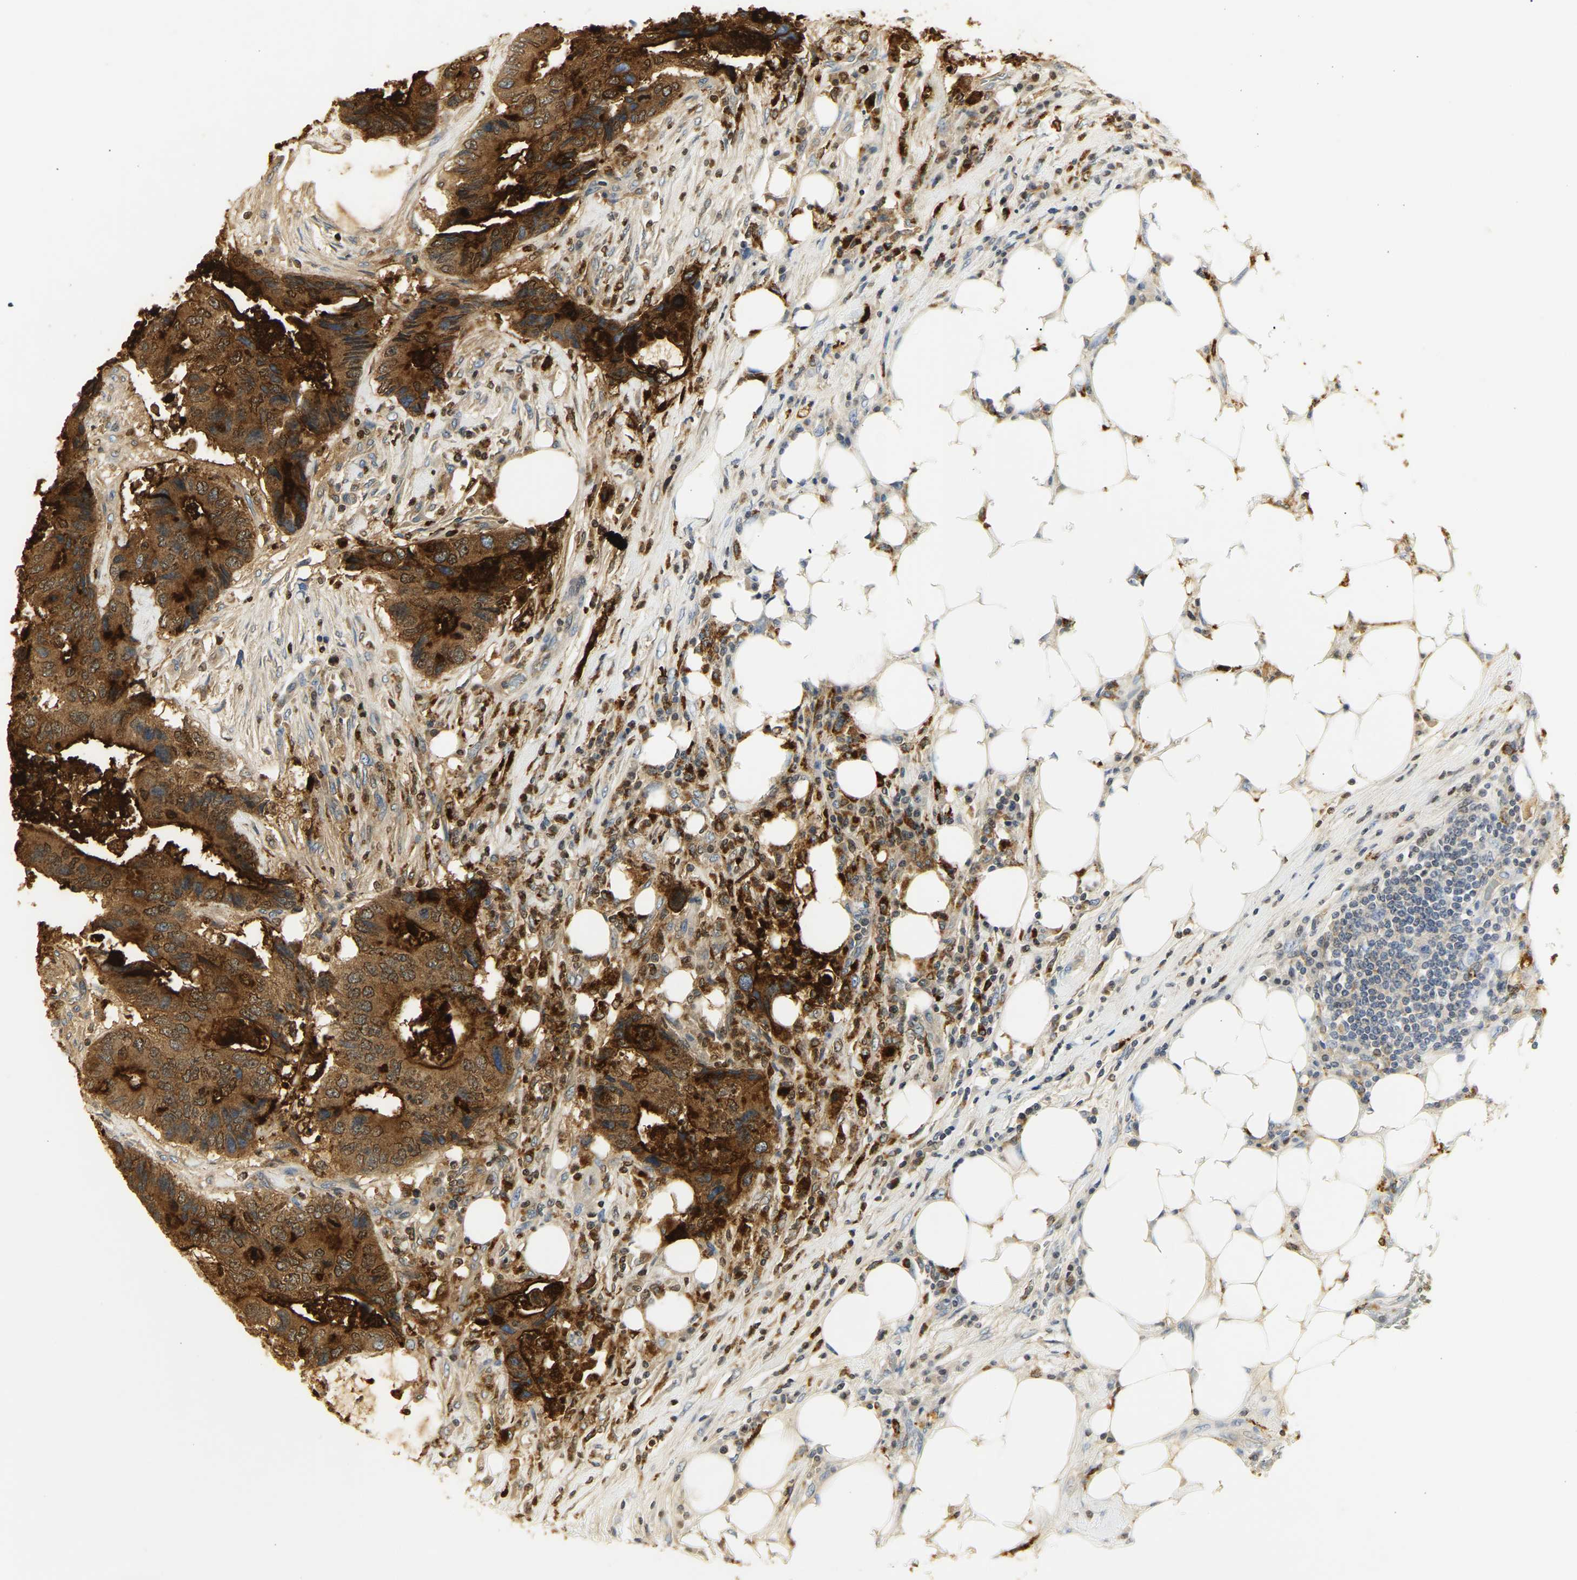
{"staining": {"intensity": "strong", "quantity": ">75%", "location": "cytoplasmic/membranous"}, "tissue": "colorectal cancer", "cell_type": "Tumor cells", "image_type": "cancer", "snomed": [{"axis": "morphology", "description": "Adenocarcinoma, NOS"}, {"axis": "topography", "description": "Colon"}], "caption": "Immunohistochemical staining of colorectal adenocarcinoma exhibits high levels of strong cytoplasmic/membranous positivity in approximately >75% of tumor cells.", "gene": "CEACAM5", "patient": {"sex": "male", "age": 71}}